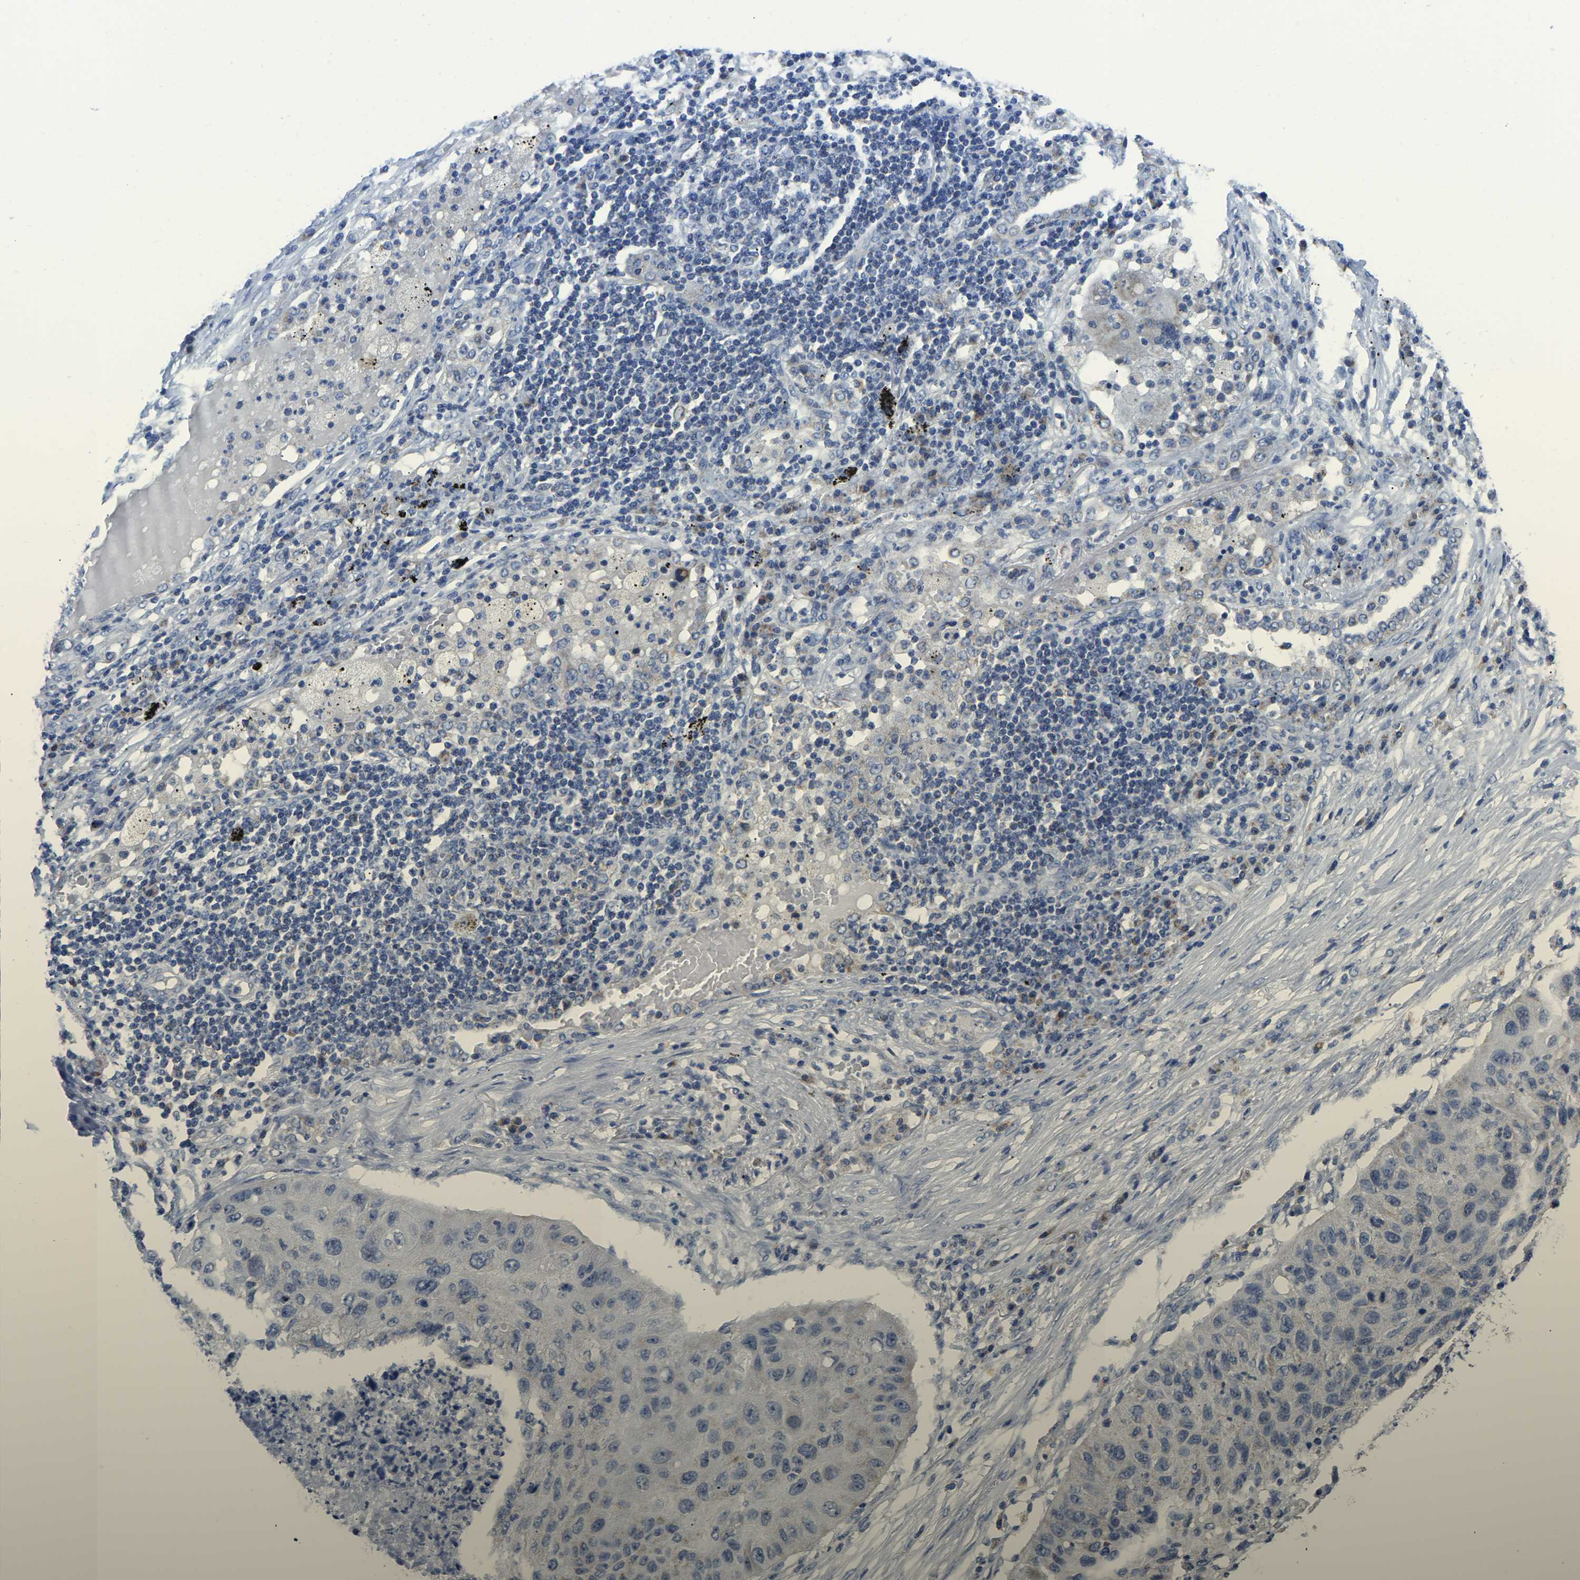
{"staining": {"intensity": "negative", "quantity": "none", "location": "none"}, "tissue": "lung cancer", "cell_type": "Tumor cells", "image_type": "cancer", "snomed": [{"axis": "morphology", "description": "Squamous cell carcinoma, NOS"}, {"axis": "topography", "description": "Lung"}], "caption": "An IHC histopathology image of lung cancer (squamous cell carcinoma) is shown. There is no staining in tumor cells of lung cancer (squamous cell carcinoma). (DAB (3,3'-diaminobenzidine) immunohistochemistry with hematoxylin counter stain).", "gene": "ETFA", "patient": {"sex": "female", "age": 63}}